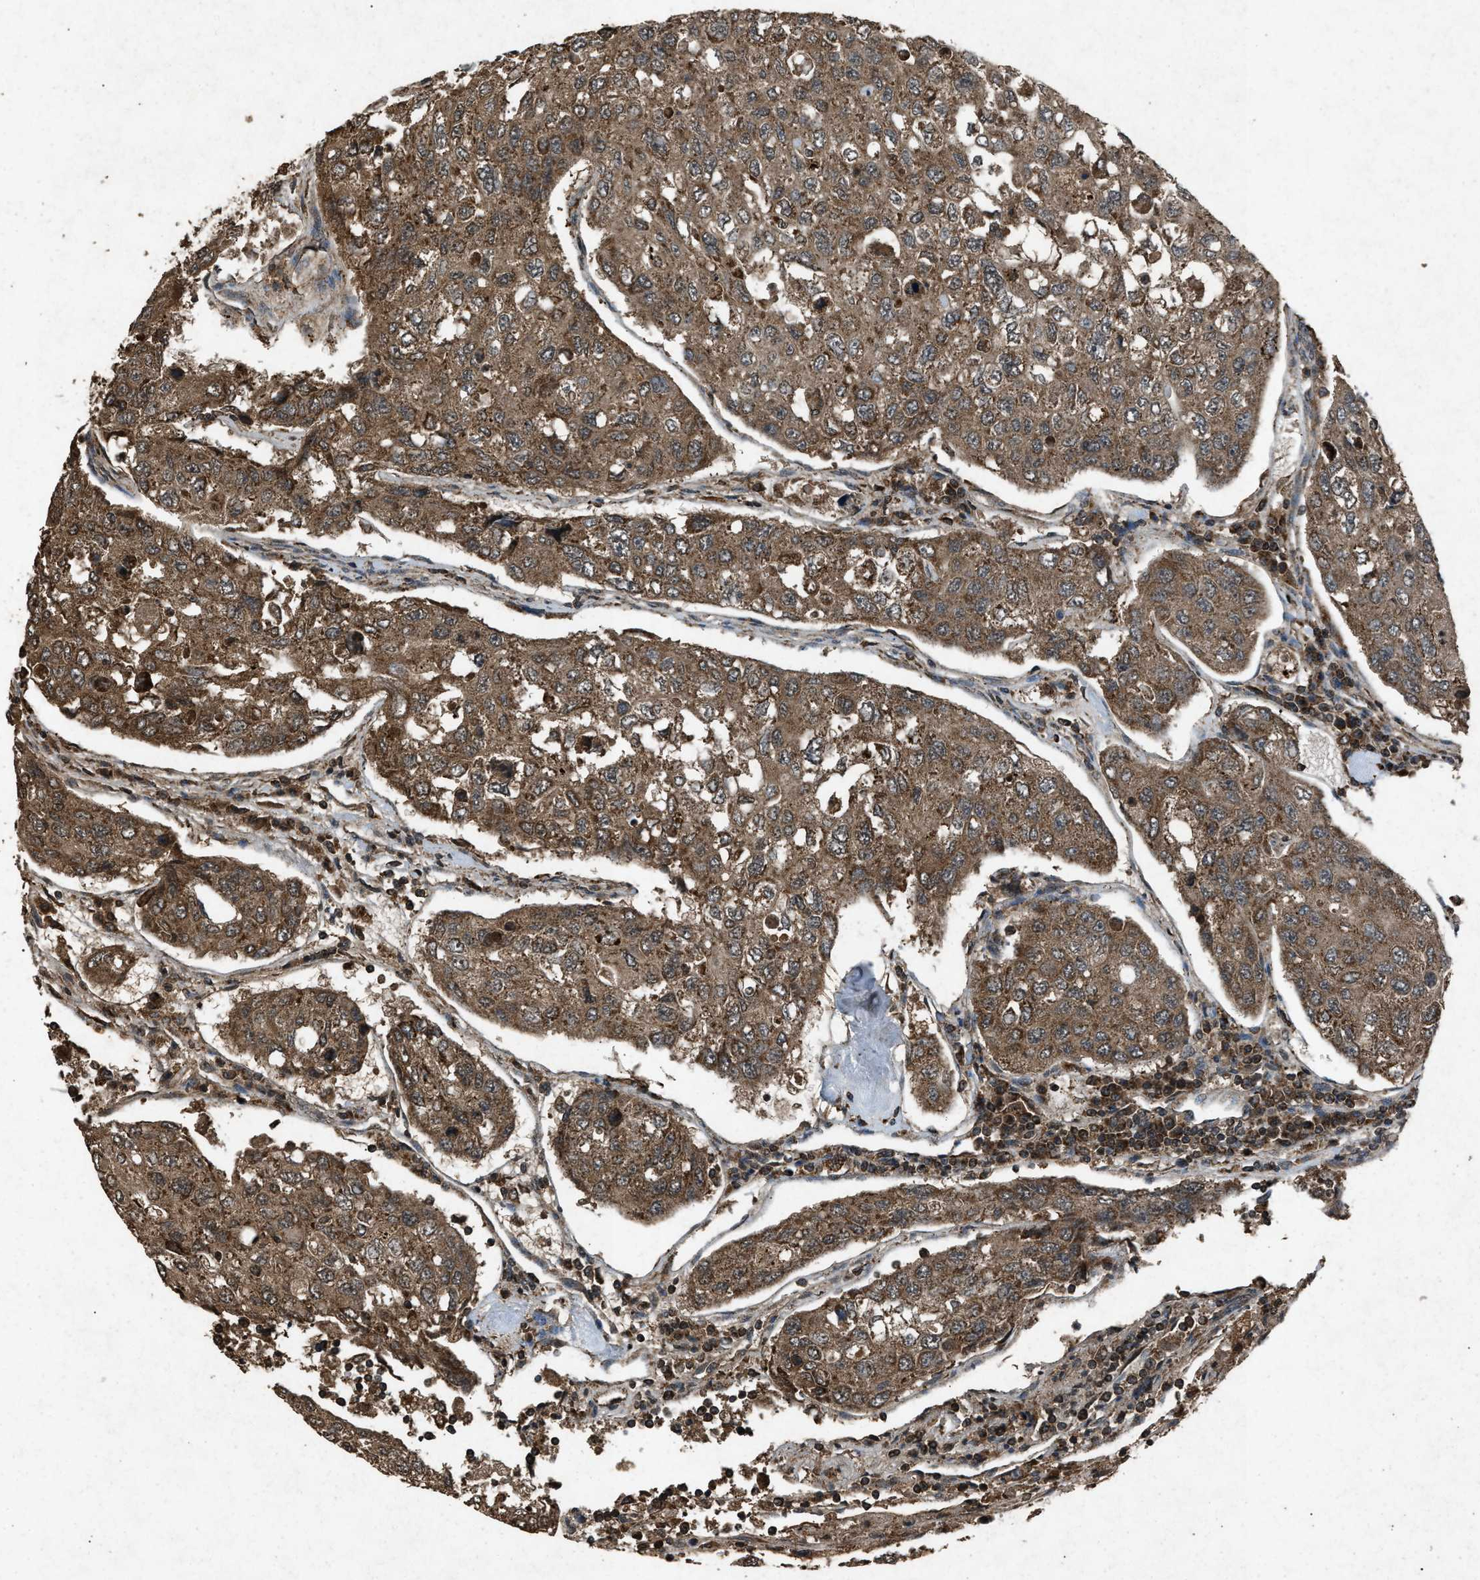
{"staining": {"intensity": "moderate", "quantity": ">75%", "location": "cytoplasmic/membranous"}, "tissue": "urothelial cancer", "cell_type": "Tumor cells", "image_type": "cancer", "snomed": [{"axis": "morphology", "description": "Urothelial carcinoma, High grade"}, {"axis": "topography", "description": "Lymph node"}, {"axis": "topography", "description": "Urinary bladder"}], "caption": "Protein analysis of urothelial cancer tissue displays moderate cytoplasmic/membranous positivity in approximately >75% of tumor cells. The staining was performed using DAB to visualize the protein expression in brown, while the nuclei were stained in blue with hematoxylin (Magnification: 20x).", "gene": "OAS1", "patient": {"sex": "male", "age": 51}}